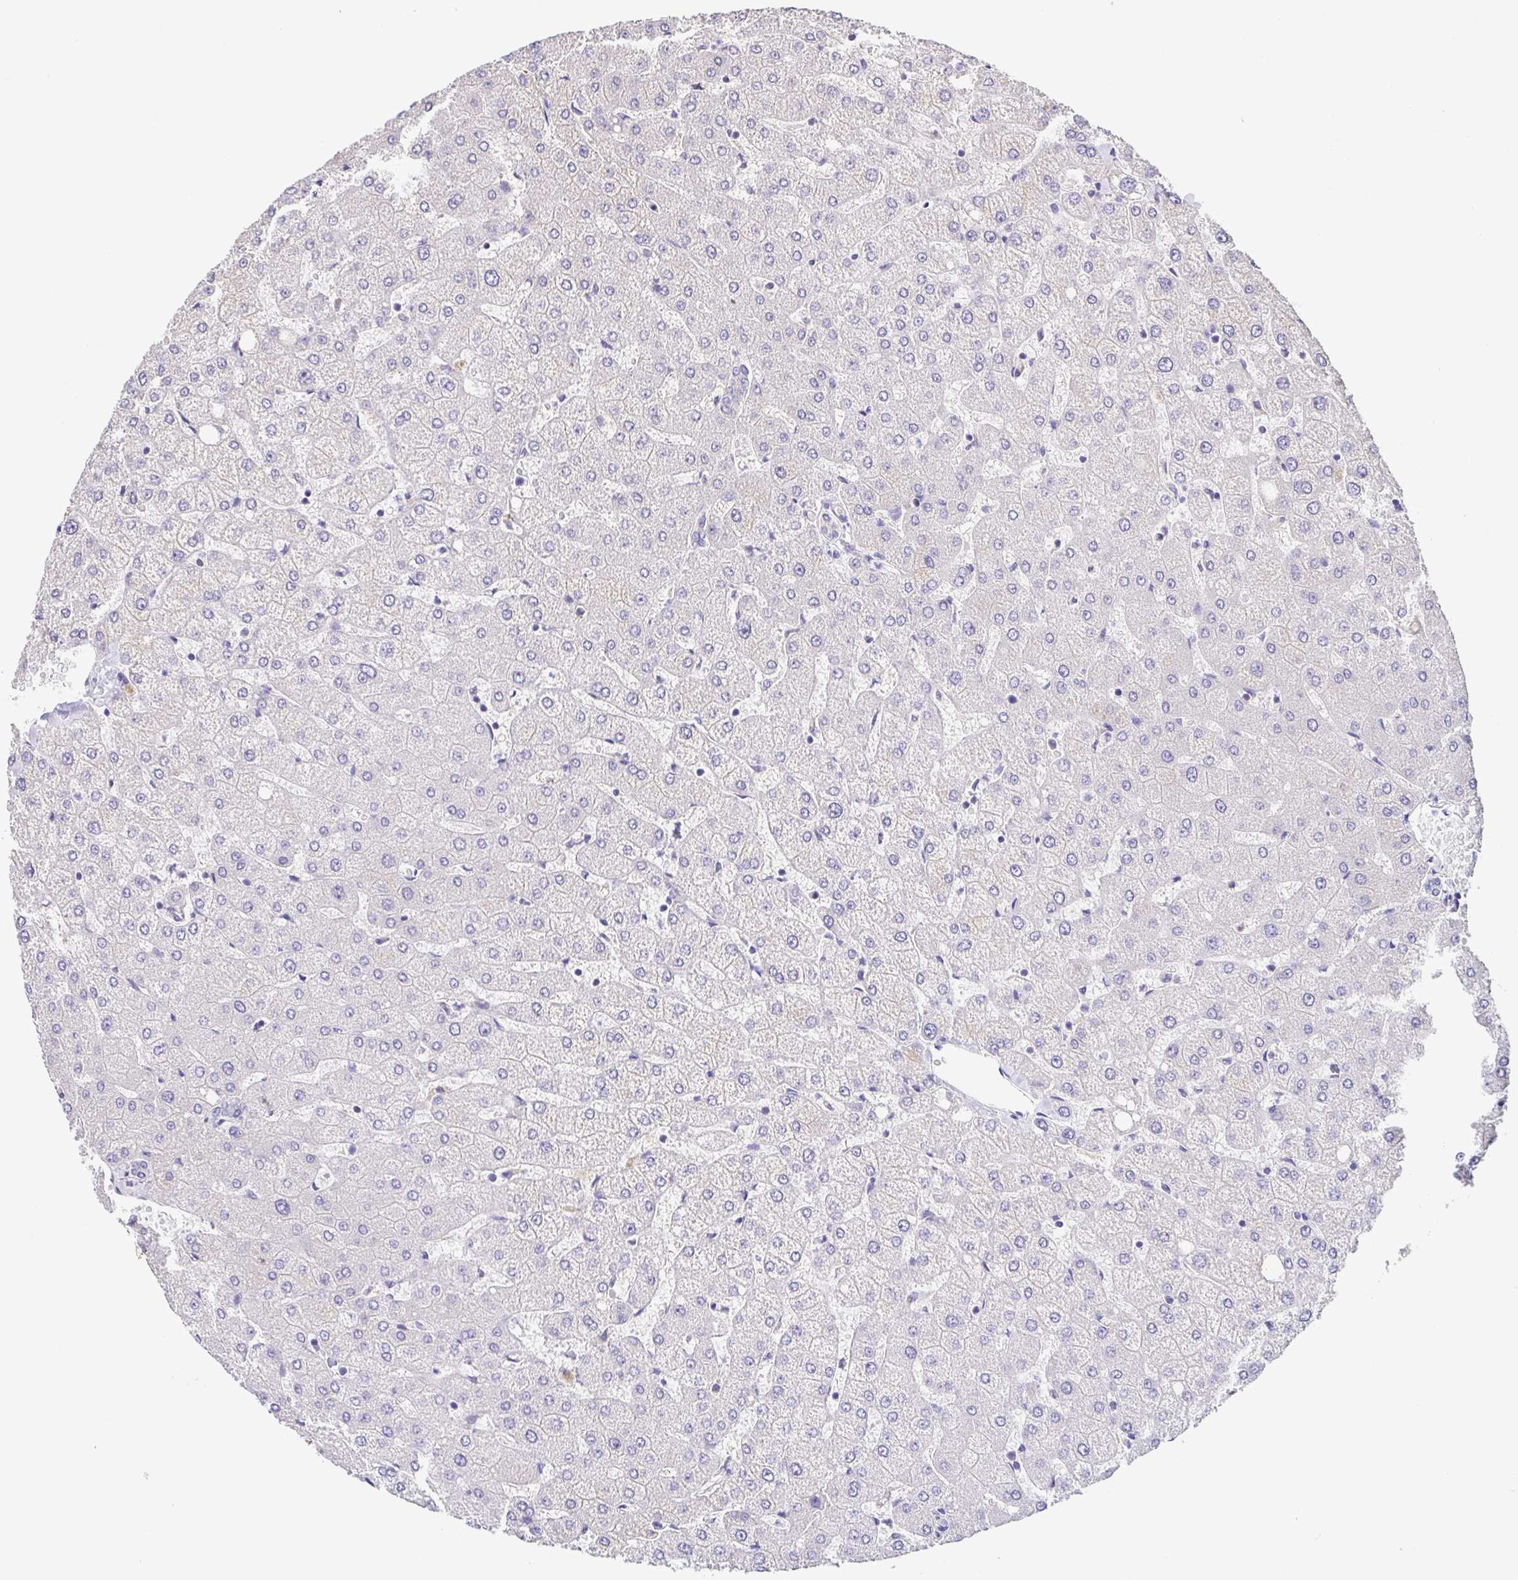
{"staining": {"intensity": "negative", "quantity": "none", "location": "none"}, "tissue": "liver", "cell_type": "Cholangiocytes", "image_type": "normal", "snomed": [{"axis": "morphology", "description": "Normal tissue, NOS"}, {"axis": "topography", "description": "Liver"}], "caption": "The histopathology image exhibits no staining of cholangiocytes in normal liver.", "gene": "GINM1", "patient": {"sex": "female", "age": 54}}